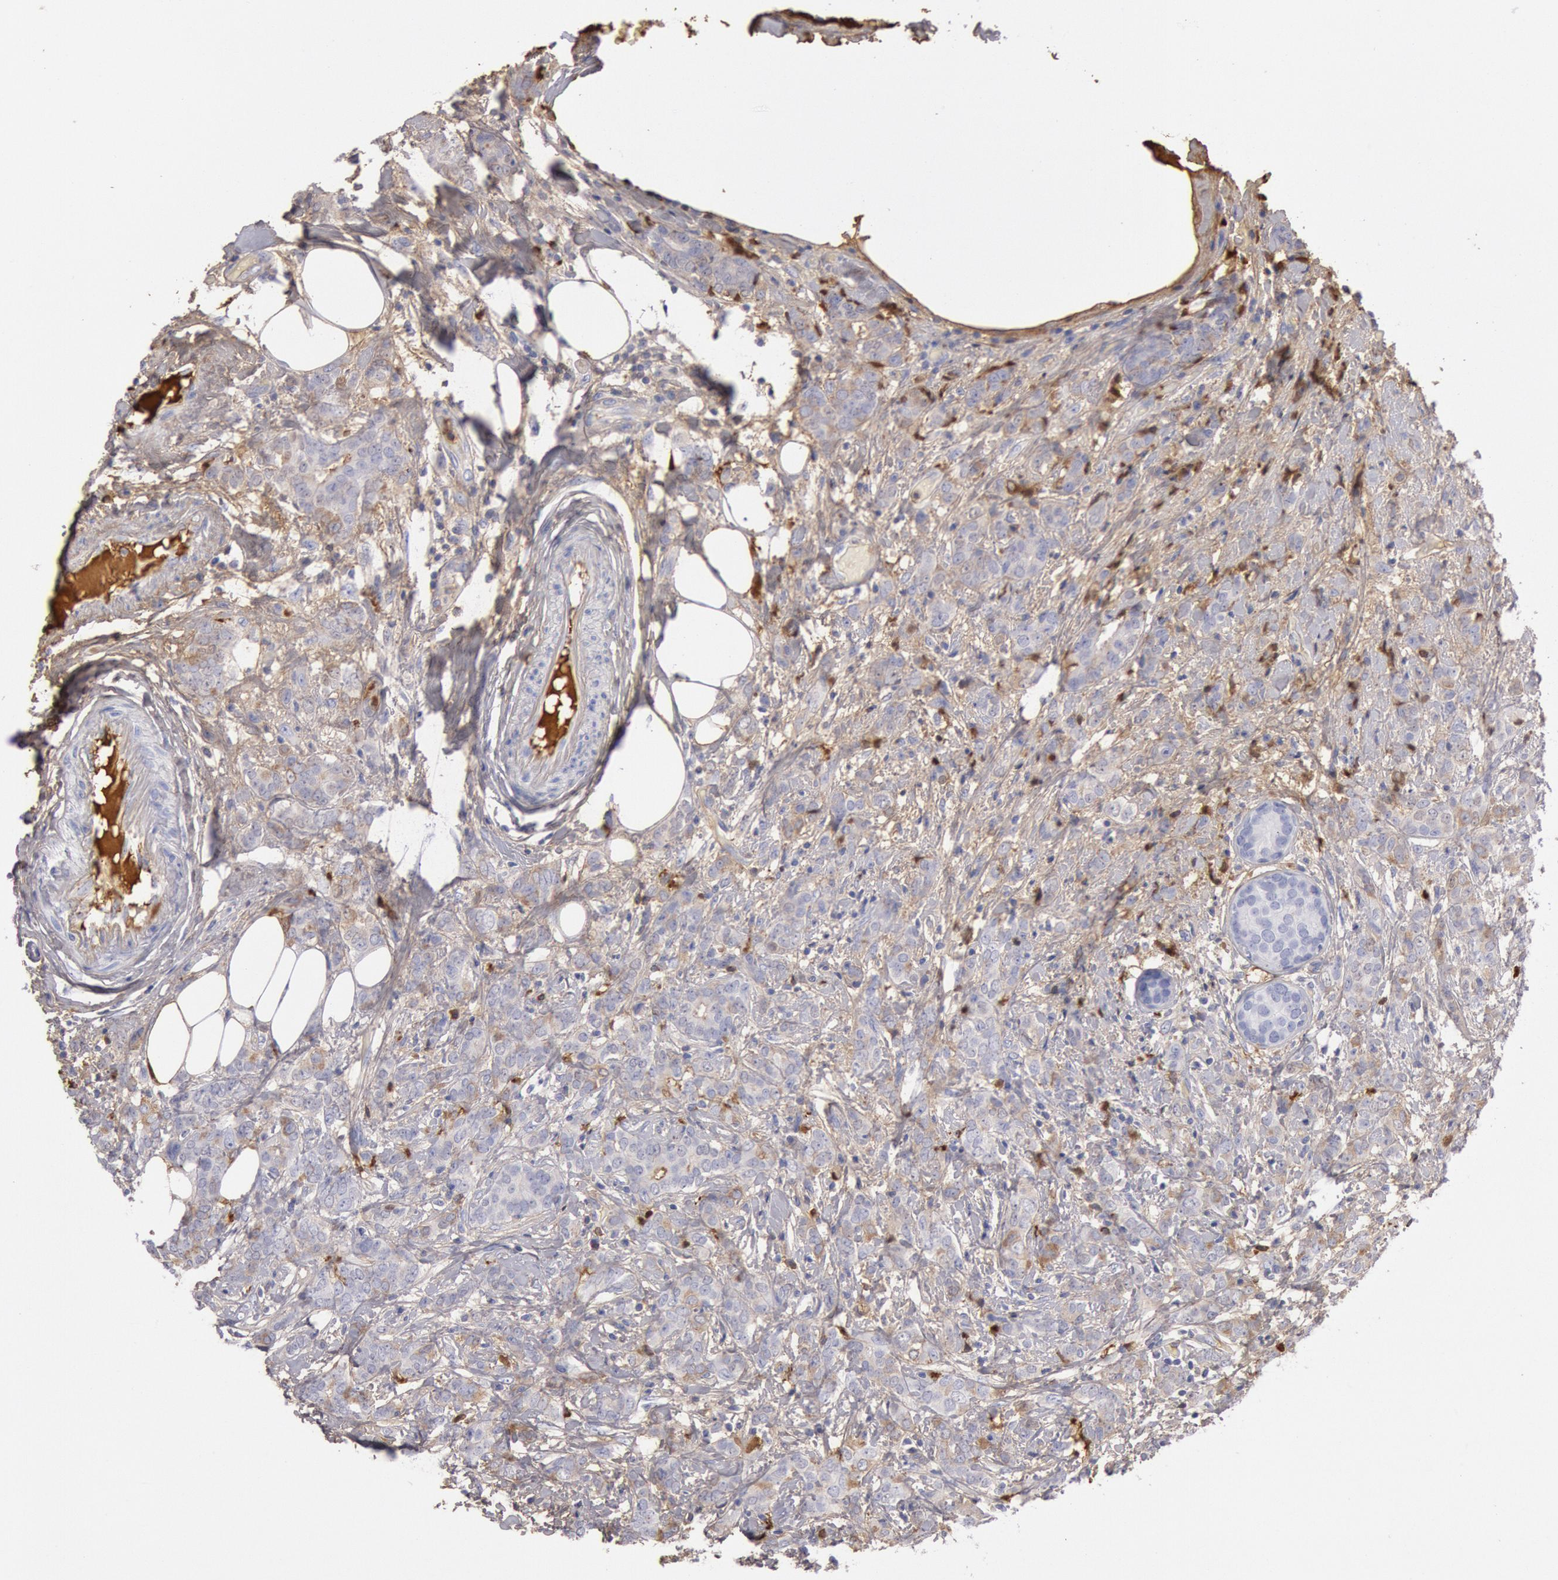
{"staining": {"intensity": "negative", "quantity": "none", "location": "none"}, "tissue": "breast cancer", "cell_type": "Tumor cells", "image_type": "cancer", "snomed": [{"axis": "morphology", "description": "Duct carcinoma"}, {"axis": "topography", "description": "Breast"}], "caption": "Photomicrograph shows no significant protein expression in tumor cells of breast cancer (invasive ductal carcinoma).", "gene": "IGHA1", "patient": {"sex": "female", "age": 53}}